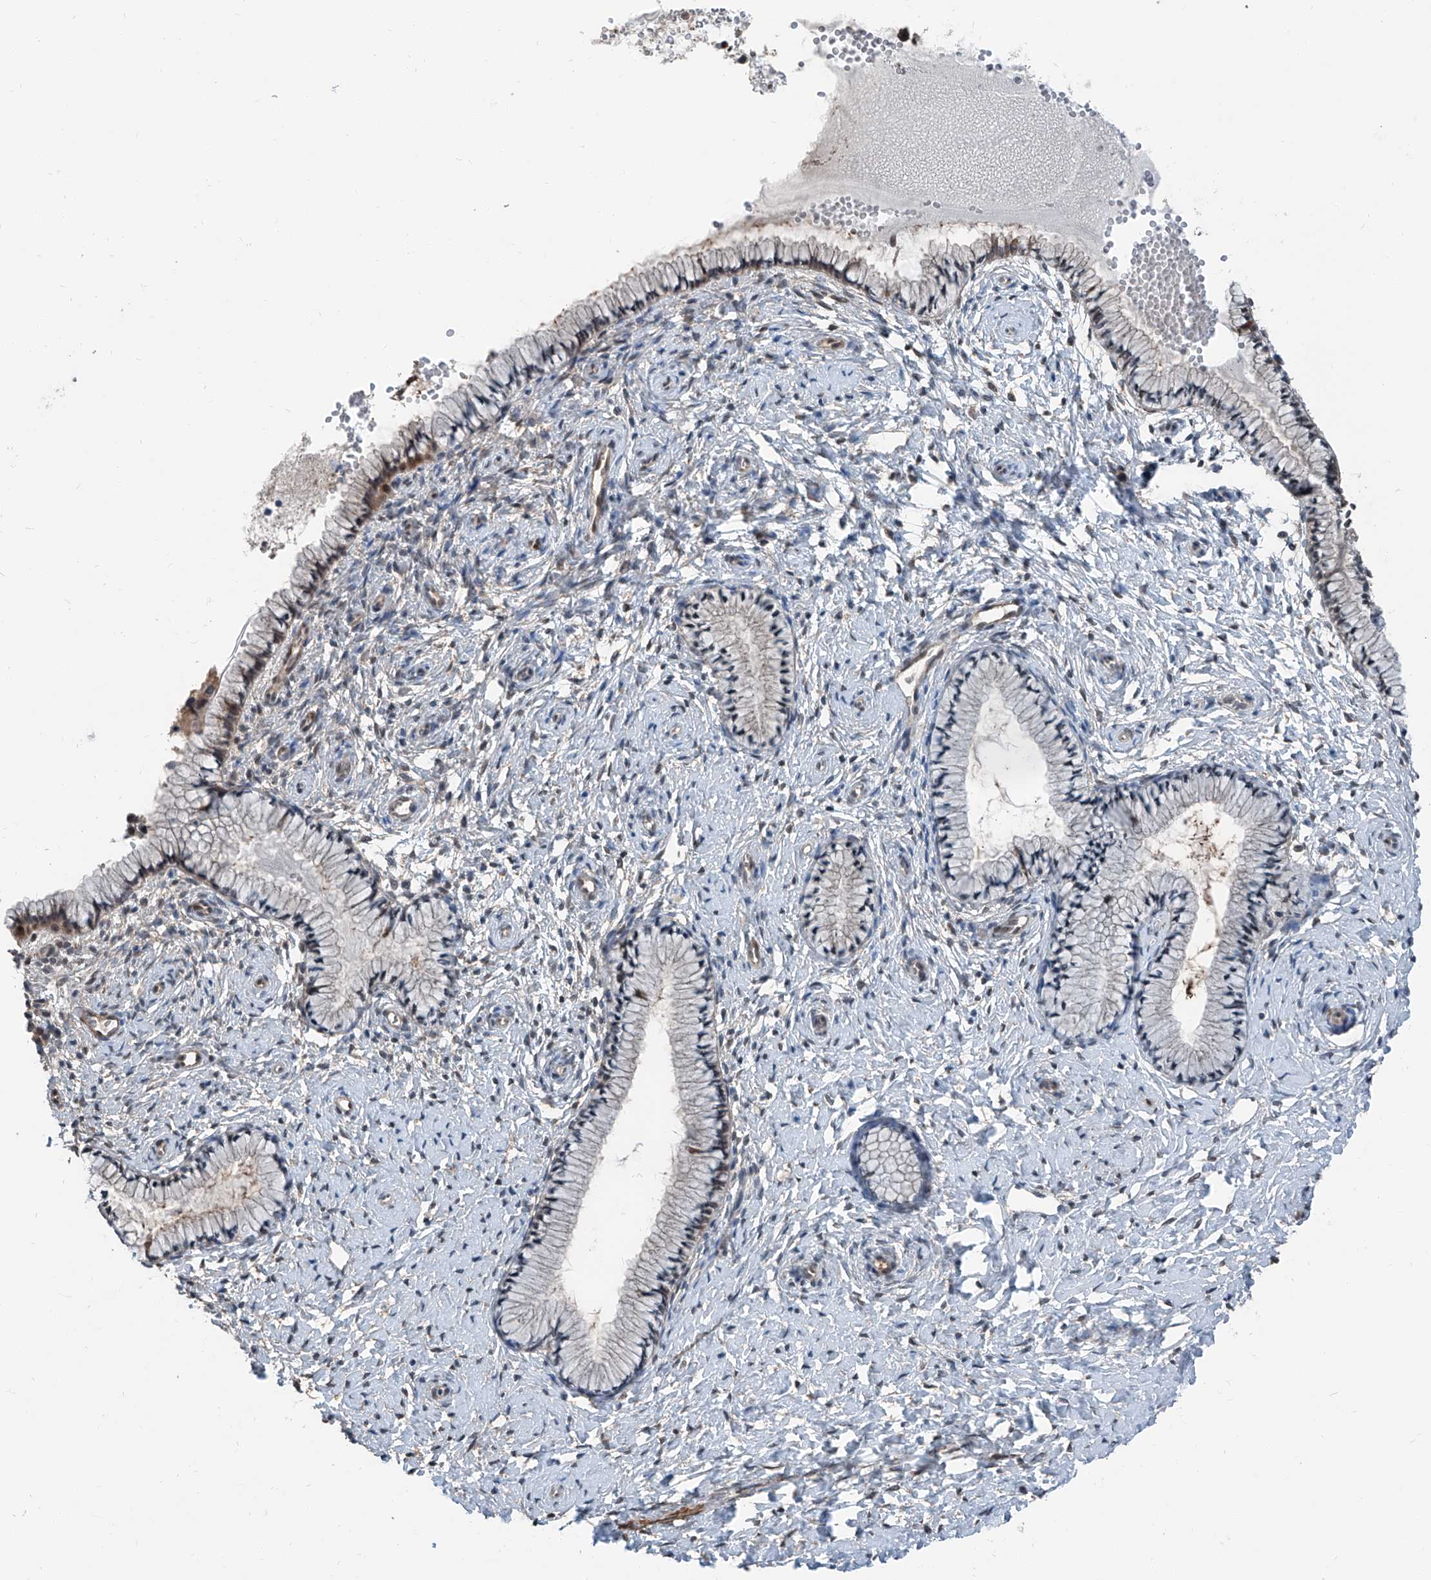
{"staining": {"intensity": "moderate", "quantity": "<25%", "location": "cytoplasmic/membranous,nuclear"}, "tissue": "cervix", "cell_type": "Glandular cells", "image_type": "normal", "snomed": [{"axis": "morphology", "description": "Normal tissue, NOS"}, {"axis": "topography", "description": "Cervix"}], "caption": "Unremarkable cervix exhibits moderate cytoplasmic/membranous,nuclear positivity in approximately <25% of glandular cells The protein of interest is shown in brown color, while the nuclei are stained blue..", "gene": "HSPA6", "patient": {"sex": "female", "age": 33}}